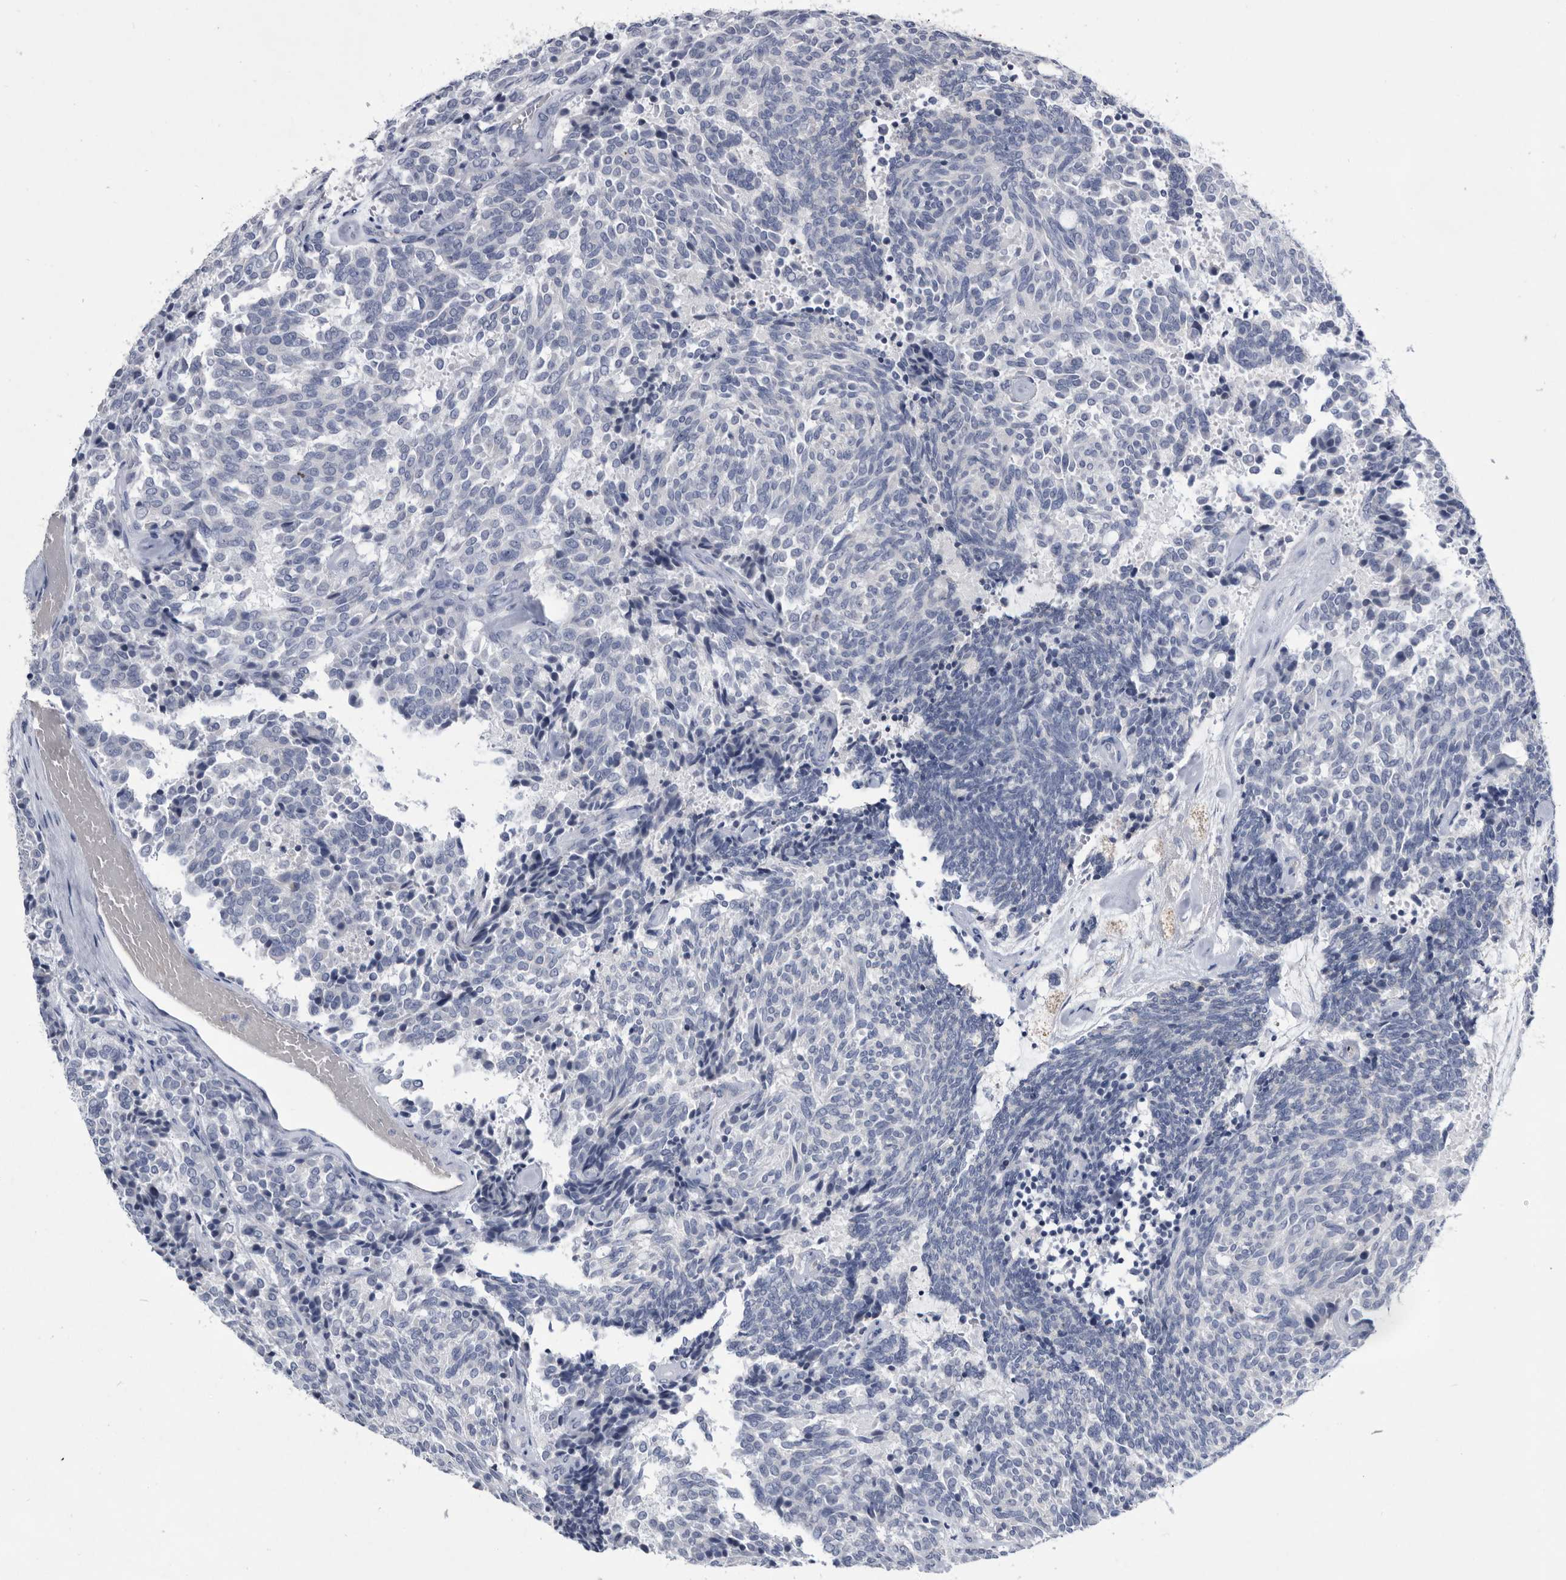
{"staining": {"intensity": "negative", "quantity": "none", "location": "none"}, "tissue": "carcinoid", "cell_type": "Tumor cells", "image_type": "cancer", "snomed": [{"axis": "morphology", "description": "Carcinoid, malignant, NOS"}, {"axis": "topography", "description": "Pancreas"}], "caption": "Tumor cells show no significant protein expression in carcinoid.", "gene": "BTBD6", "patient": {"sex": "female", "age": 54}}